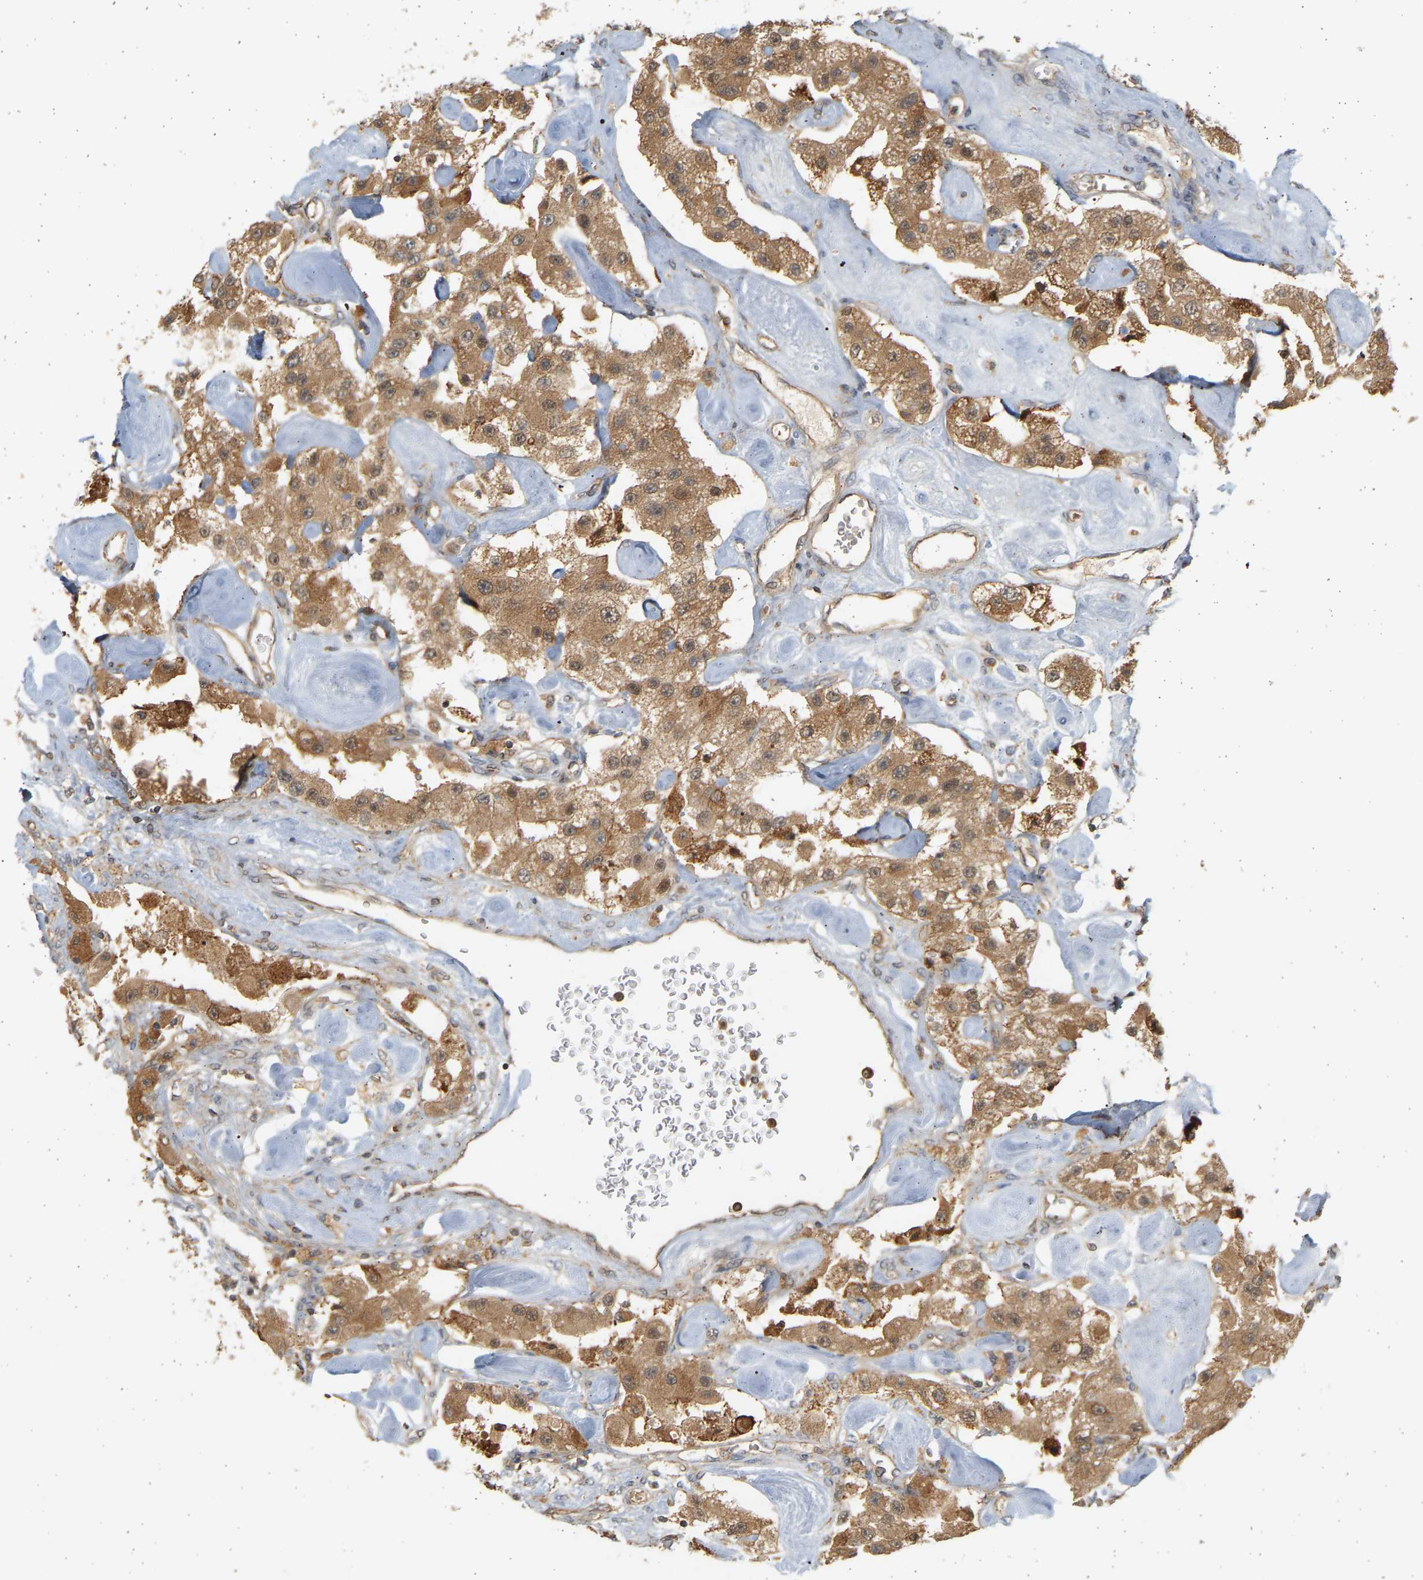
{"staining": {"intensity": "moderate", "quantity": ">75%", "location": "cytoplasmic/membranous"}, "tissue": "carcinoid", "cell_type": "Tumor cells", "image_type": "cancer", "snomed": [{"axis": "morphology", "description": "Carcinoid, malignant, NOS"}, {"axis": "topography", "description": "Pancreas"}], "caption": "A high-resolution histopathology image shows IHC staining of carcinoid (malignant), which displays moderate cytoplasmic/membranous staining in about >75% of tumor cells.", "gene": "B4GALT6", "patient": {"sex": "male", "age": 41}}